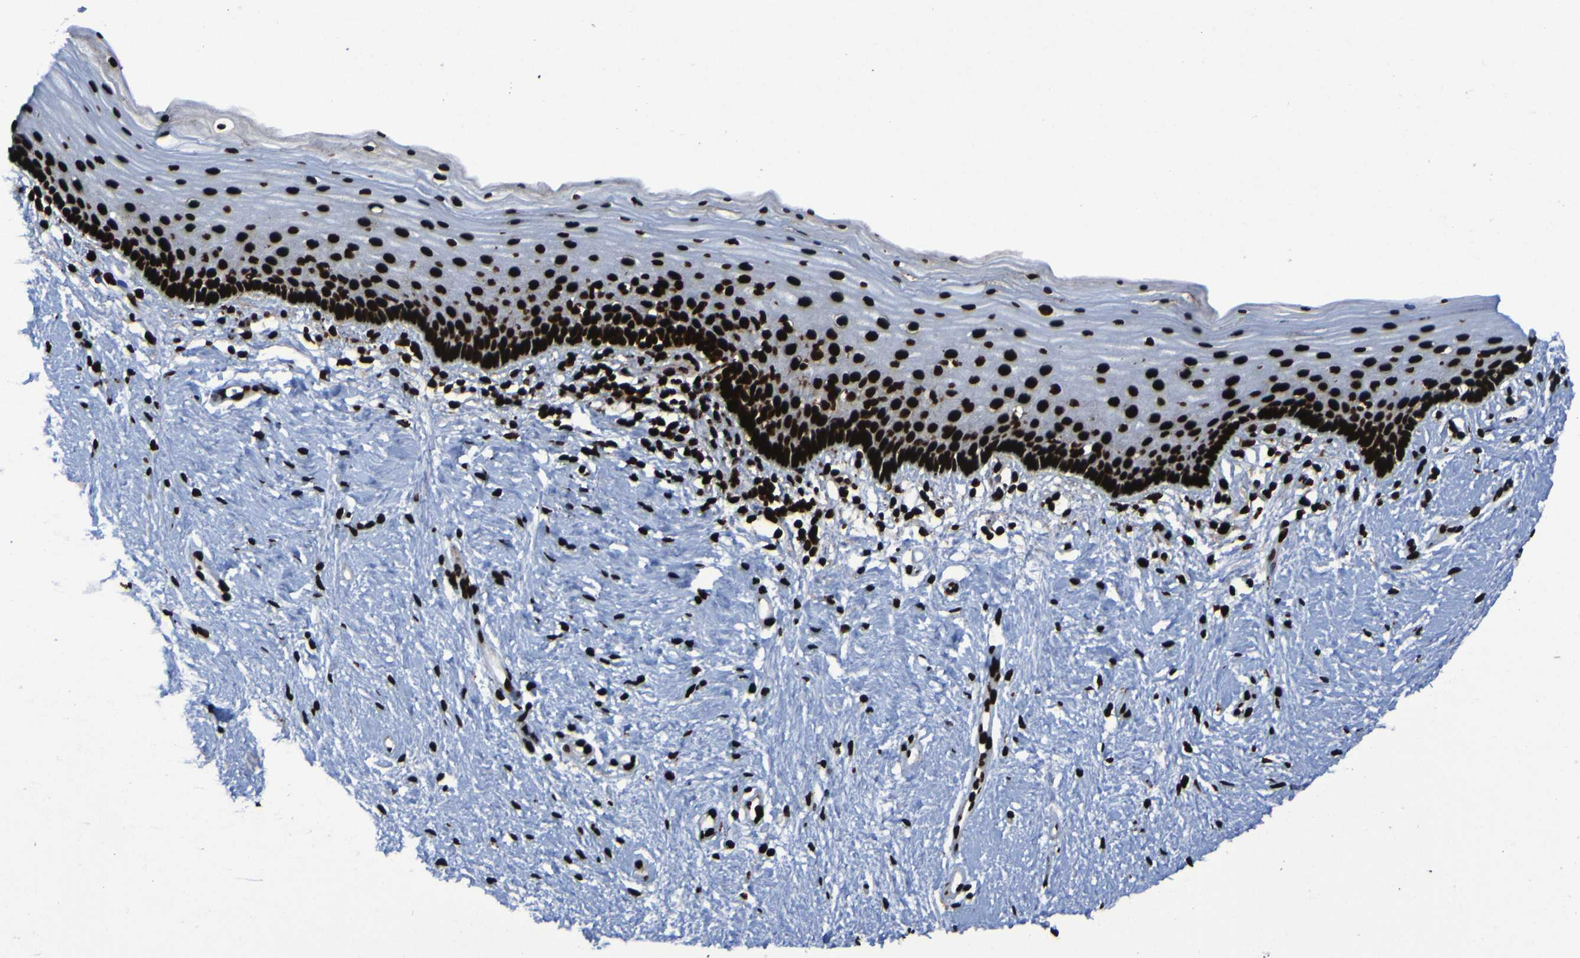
{"staining": {"intensity": "strong", "quantity": ">75%", "location": "nuclear"}, "tissue": "vagina", "cell_type": "Squamous epithelial cells", "image_type": "normal", "snomed": [{"axis": "morphology", "description": "Normal tissue, NOS"}, {"axis": "topography", "description": "Vagina"}], "caption": "Strong nuclear staining is present in about >75% of squamous epithelial cells in normal vagina. (DAB IHC, brown staining for protein, blue staining for nuclei).", "gene": "NPM1", "patient": {"sex": "female", "age": 44}}